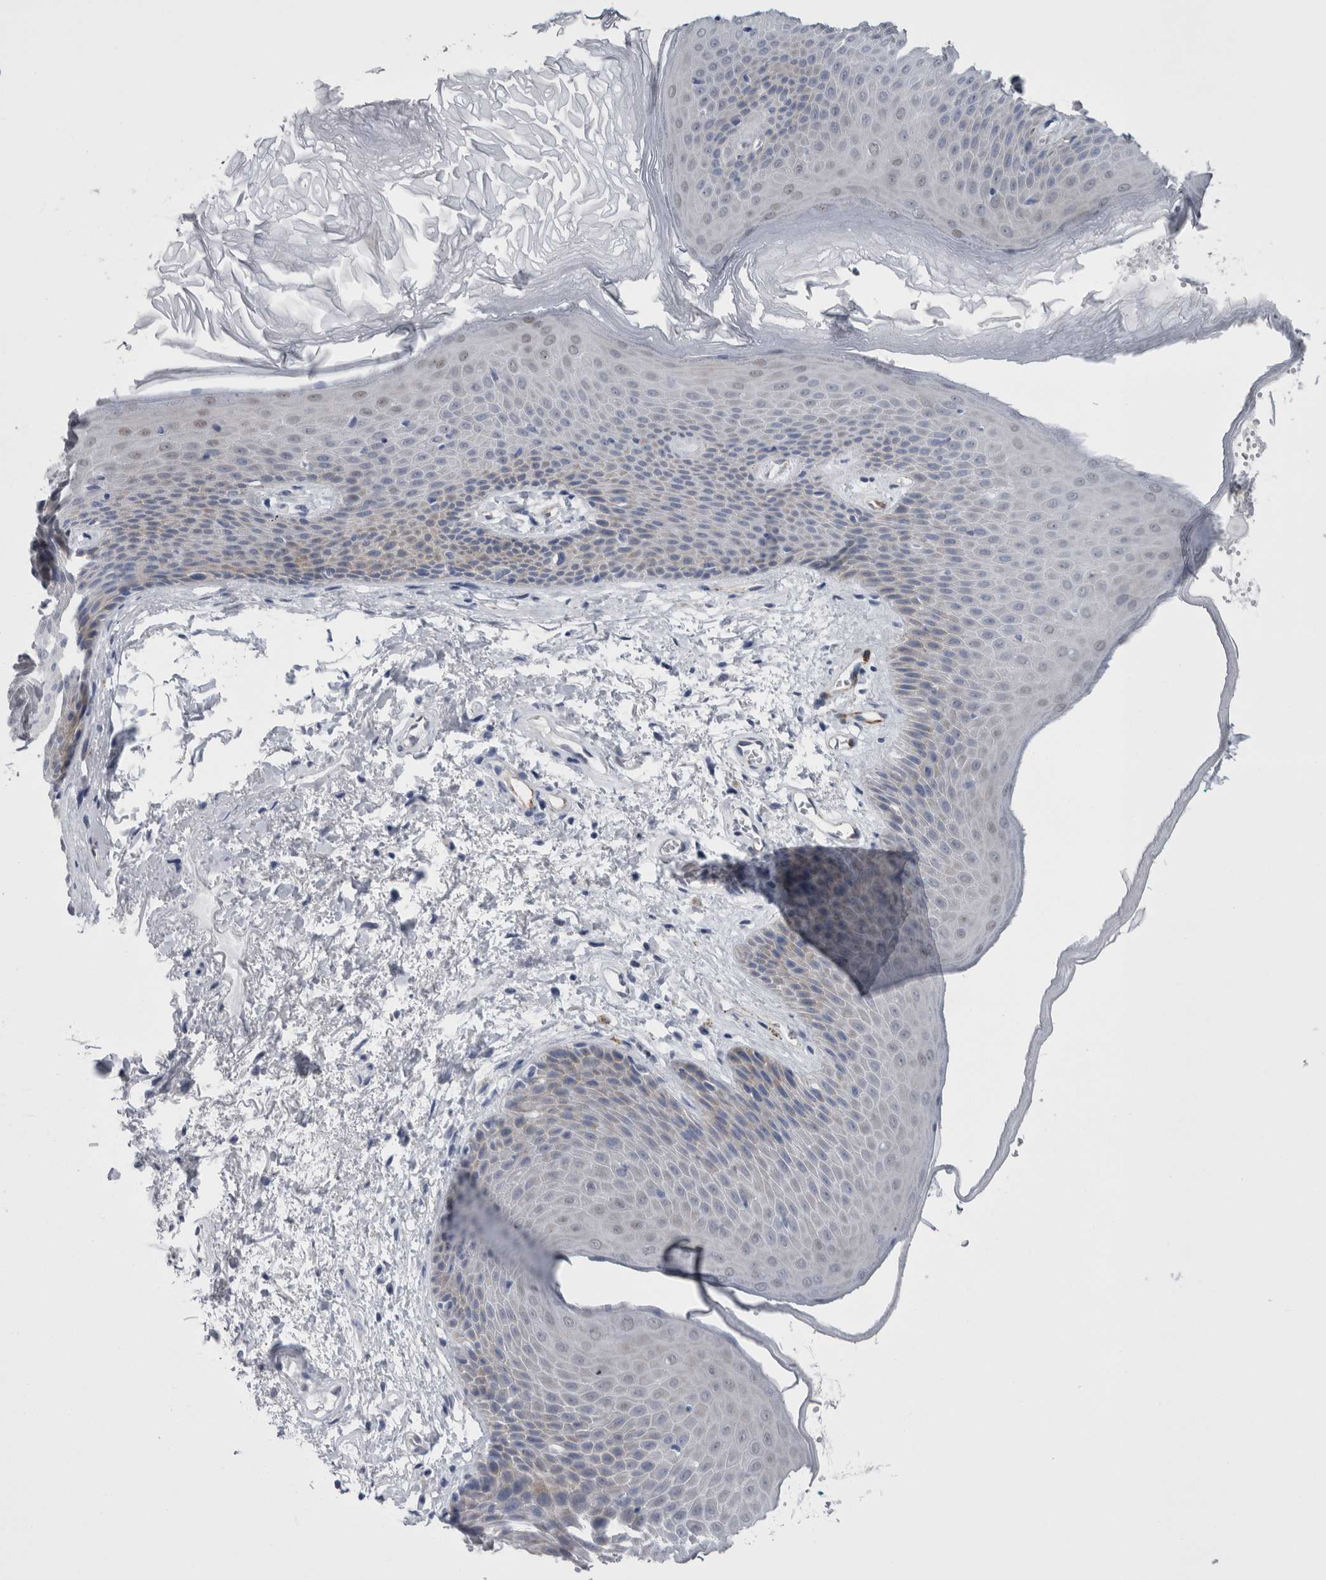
{"staining": {"intensity": "weak", "quantity": "<25%", "location": "cytoplasmic/membranous"}, "tissue": "skin", "cell_type": "Epidermal cells", "image_type": "normal", "snomed": [{"axis": "morphology", "description": "Normal tissue, NOS"}, {"axis": "topography", "description": "Anal"}], "caption": "An image of skin stained for a protein reveals no brown staining in epidermal cells. Nuclei are stained in blue.", "gene": "VWDE", "patient": {"sex": "male", "age": 74}}